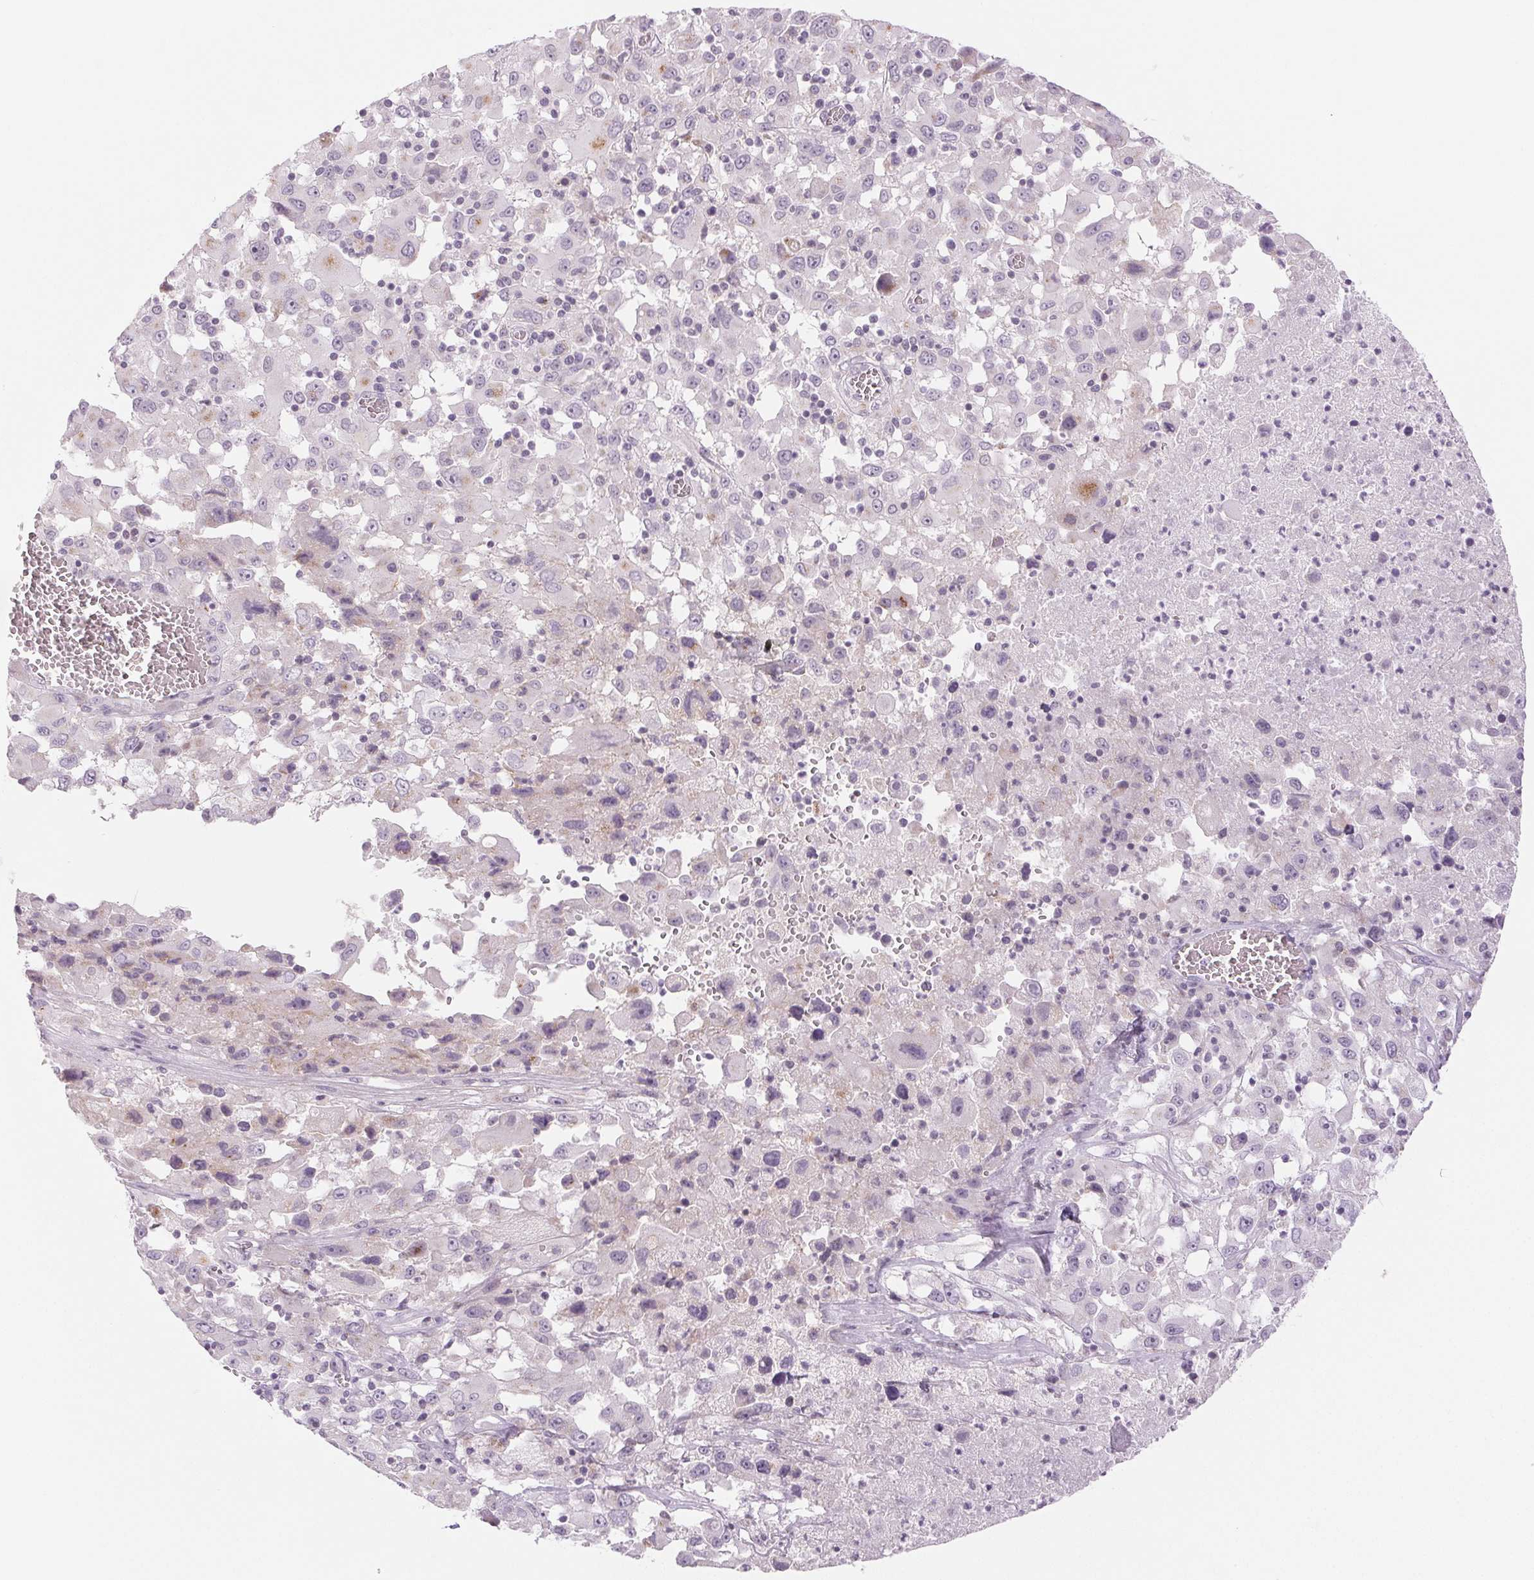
{"staining": {"intensity": "negative", "quantity": "none", "location": "none"}, "tissue": "melanoma", "cell_type": "Tumor cells", "image_type": "cancer", "snomed": [{"axis": "morphology", "description": "Malignant melanoma, Metastatic site"}, {"axis": "topography", "description": "Soft tissue"}], "caption": "High power microscopy photomicrograph of an IHC histopathology image of melanoma, revealing no significant positivity in tumor cells.", "gene": "EHHADH", "patient": {"sex": "male", "age": 50}}